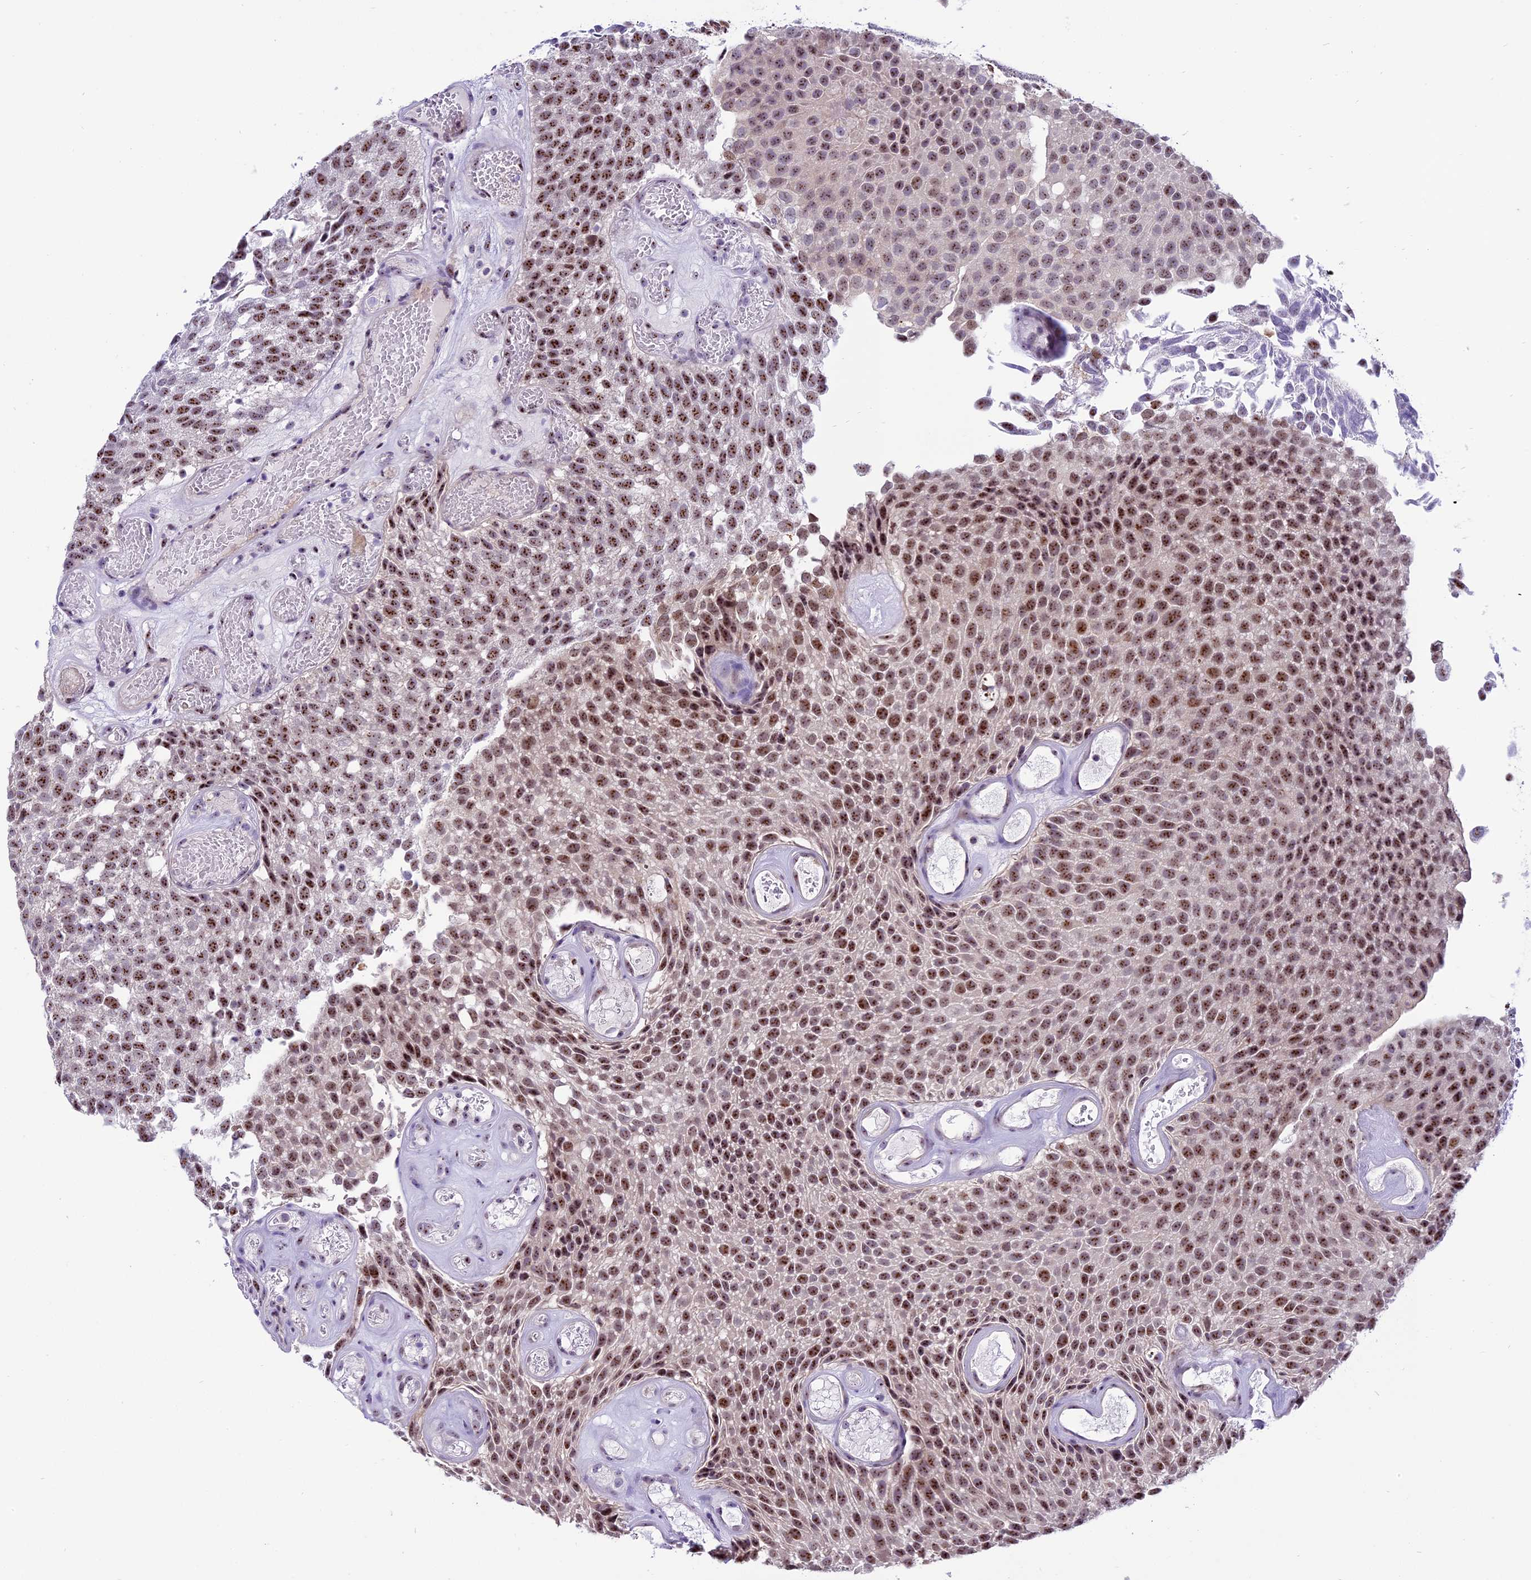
{"staining": {"intensity": "moderate", "quantity": ">75%", "location": "nuclear"}, "tissue": "urothelial cancer", "cell_type": "Tumor cells", "image_type": "cancer", "snomed": [{"axis": "morphology", "description": "Urothelial carcinoma, Low grade"}, {"axis": "topography", "description": "Urinary bladder"}], "caption": "DAB (3,3'-diaminobenzidine) immunohistochemical staining of human urothelial cancer exhibits moderate nuclear protein staining in about >75% of tumor cells.", "gene": "TBL3", "patient": {"sex": "male", "age": 89}}